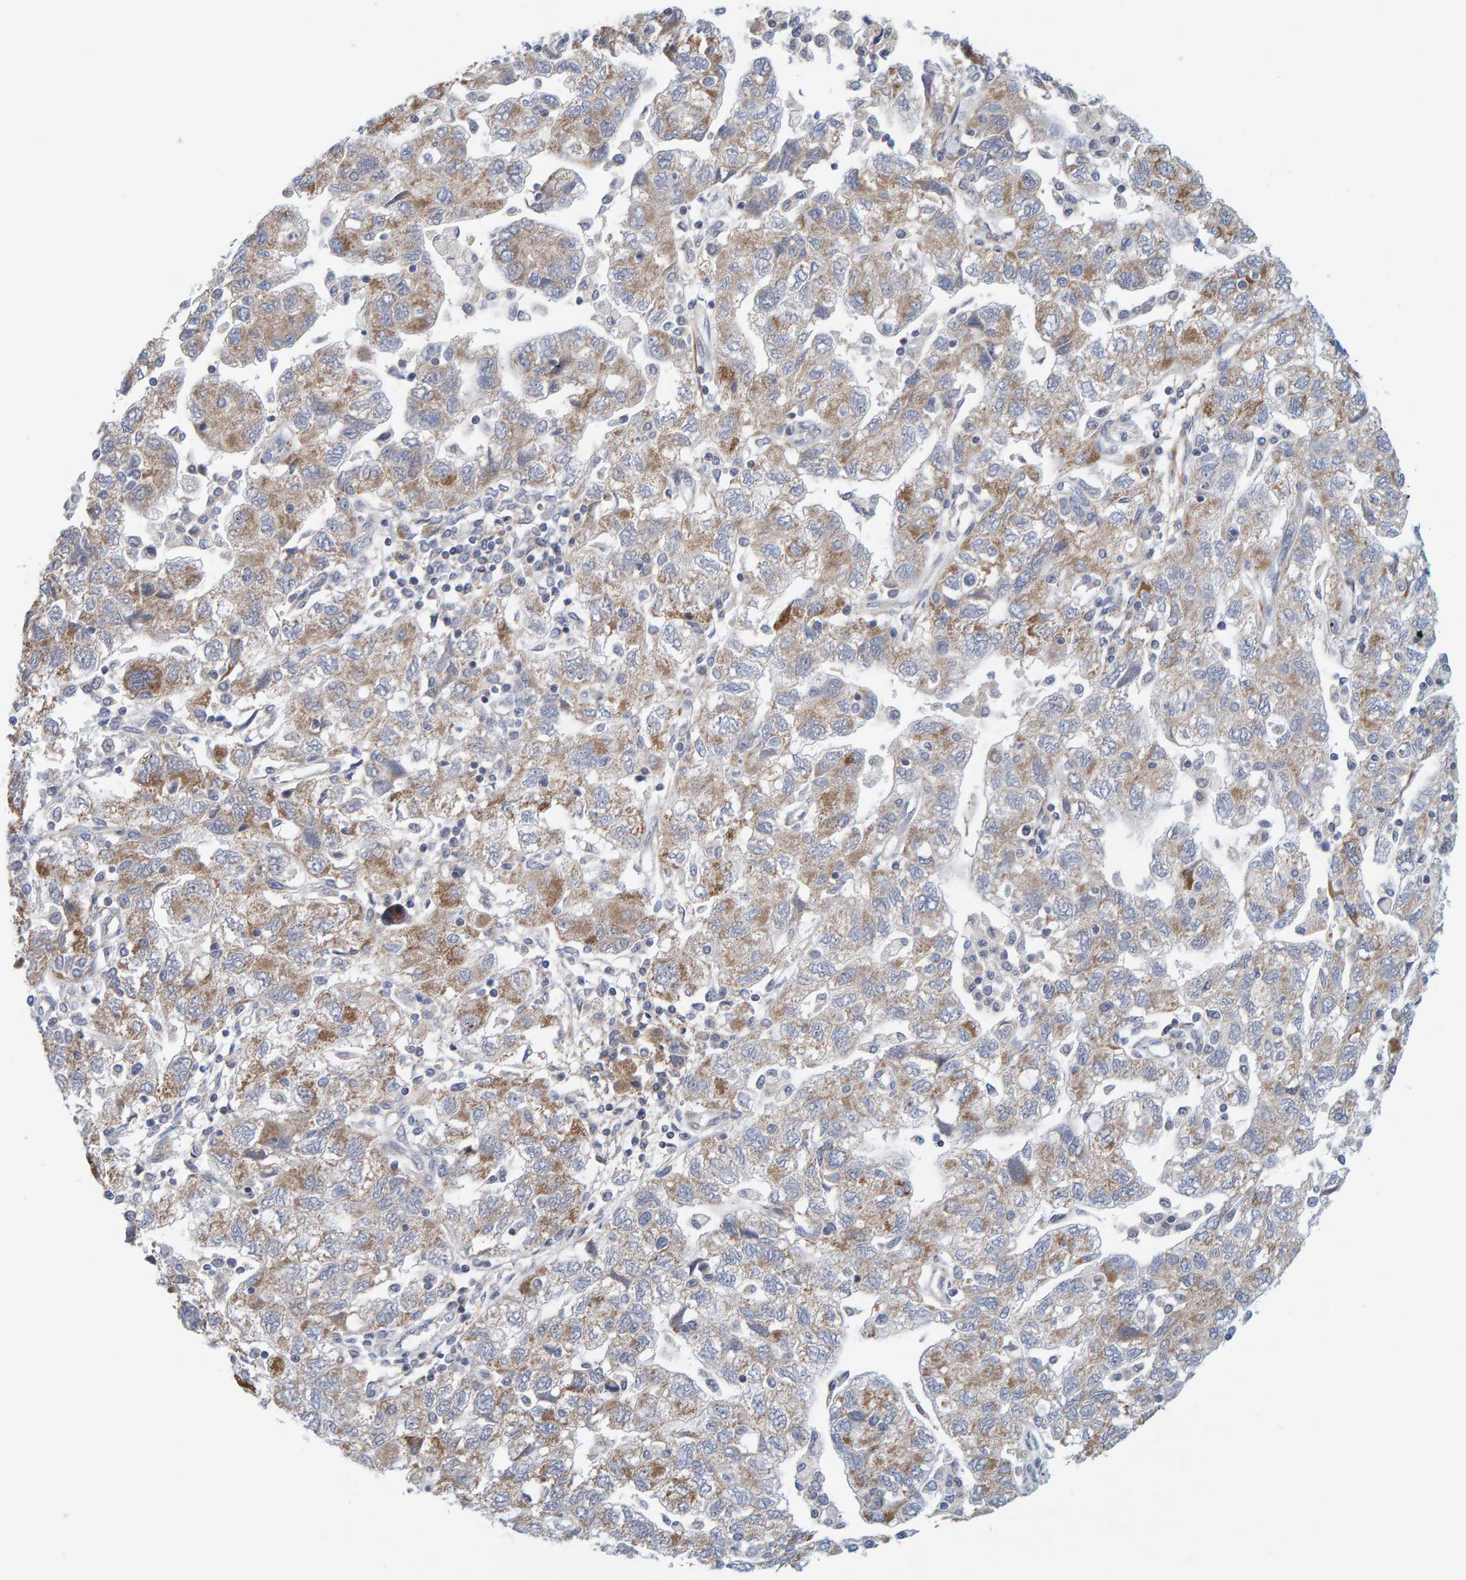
{"staining": {"intensity": "weak", "quantity": ">75%", "location": "cytoplasmic/membranous"}, "tissue": "ovarian cancer", "cell_type": "Tumor cells", "image_type": "cancer", "snomed": [{"axis": "morphology", "description": "Carcinoma, NOS"}, {"axis": "morphology", "description": "Cystadenocarcinoma, serous, NOS"}, {"axis": "topography", "description": "Ovary"}], "caption": "IHC photomicrograph of ovarian cancer stained for a protein (brown), which demonstrates low levels of weak cytoplasmic/membranous positivity in about >75% of tumor cells.", "gene": "ZC3H3", "patient": {"sex": "female", "age": 69}}